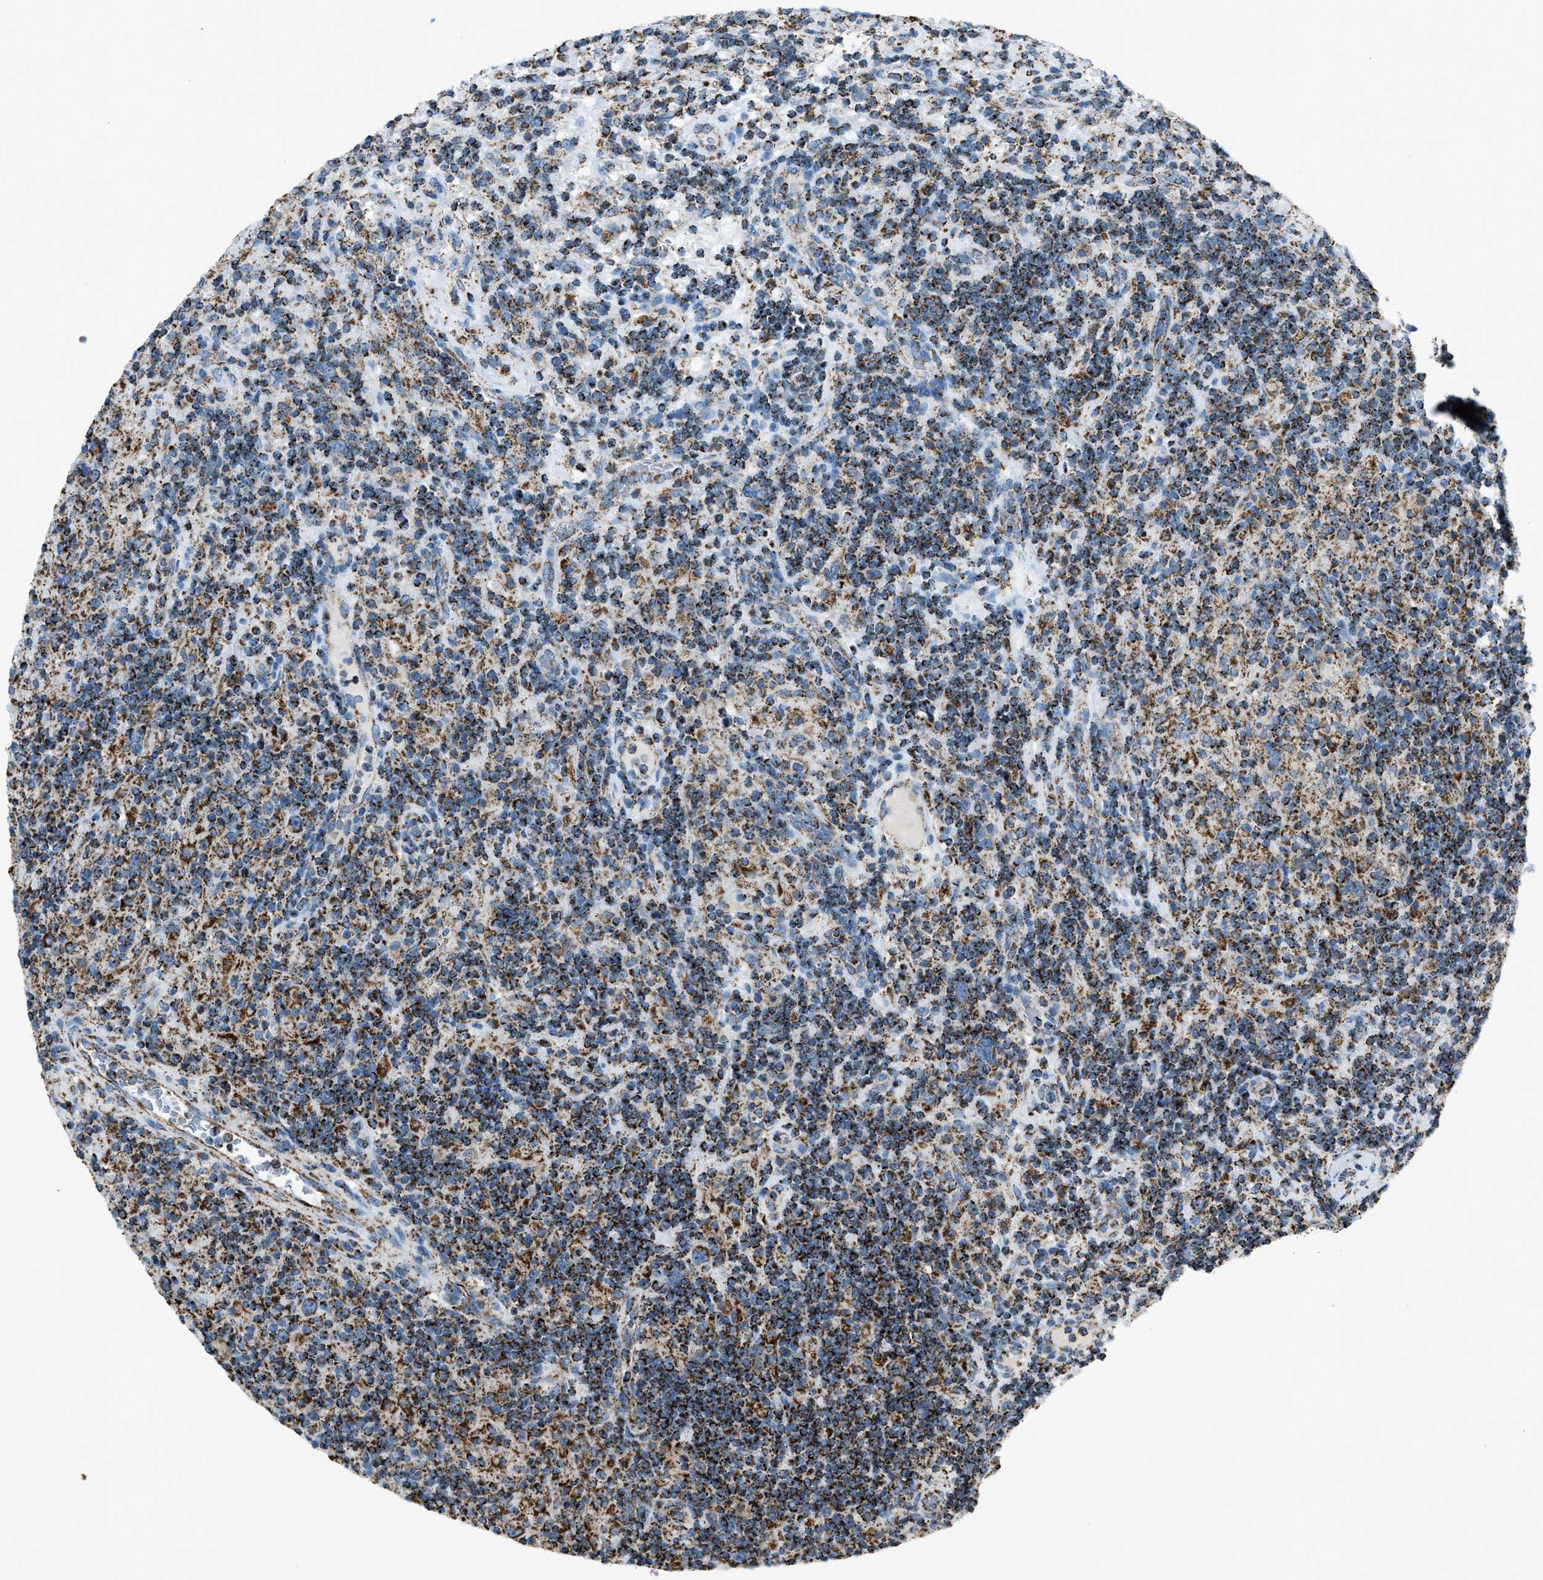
{"staining": {"intensity": "moderate", "quantity": ">75%", "location": "cytoplasmic/membranous"}, "tissue": "lymphoma", "cell_type": "Tumor cells", "image_type": "cancer", "snomed": [{"axis": "morphology", "description": "Hodgkin's disease, NOS"}, {"axis": "topography", "description": "Lymph node"}], "caption": "Brown immunohistochemical staining in Hodgkin's disease exhibits moderate cytoplasmic/membranous positivity in approximately >75% of tumor cells. (DAB IHC with brightfield microscopy, high magnification).", "gene": "MDH2", "patient": {"sex": "male", "age": 70}}